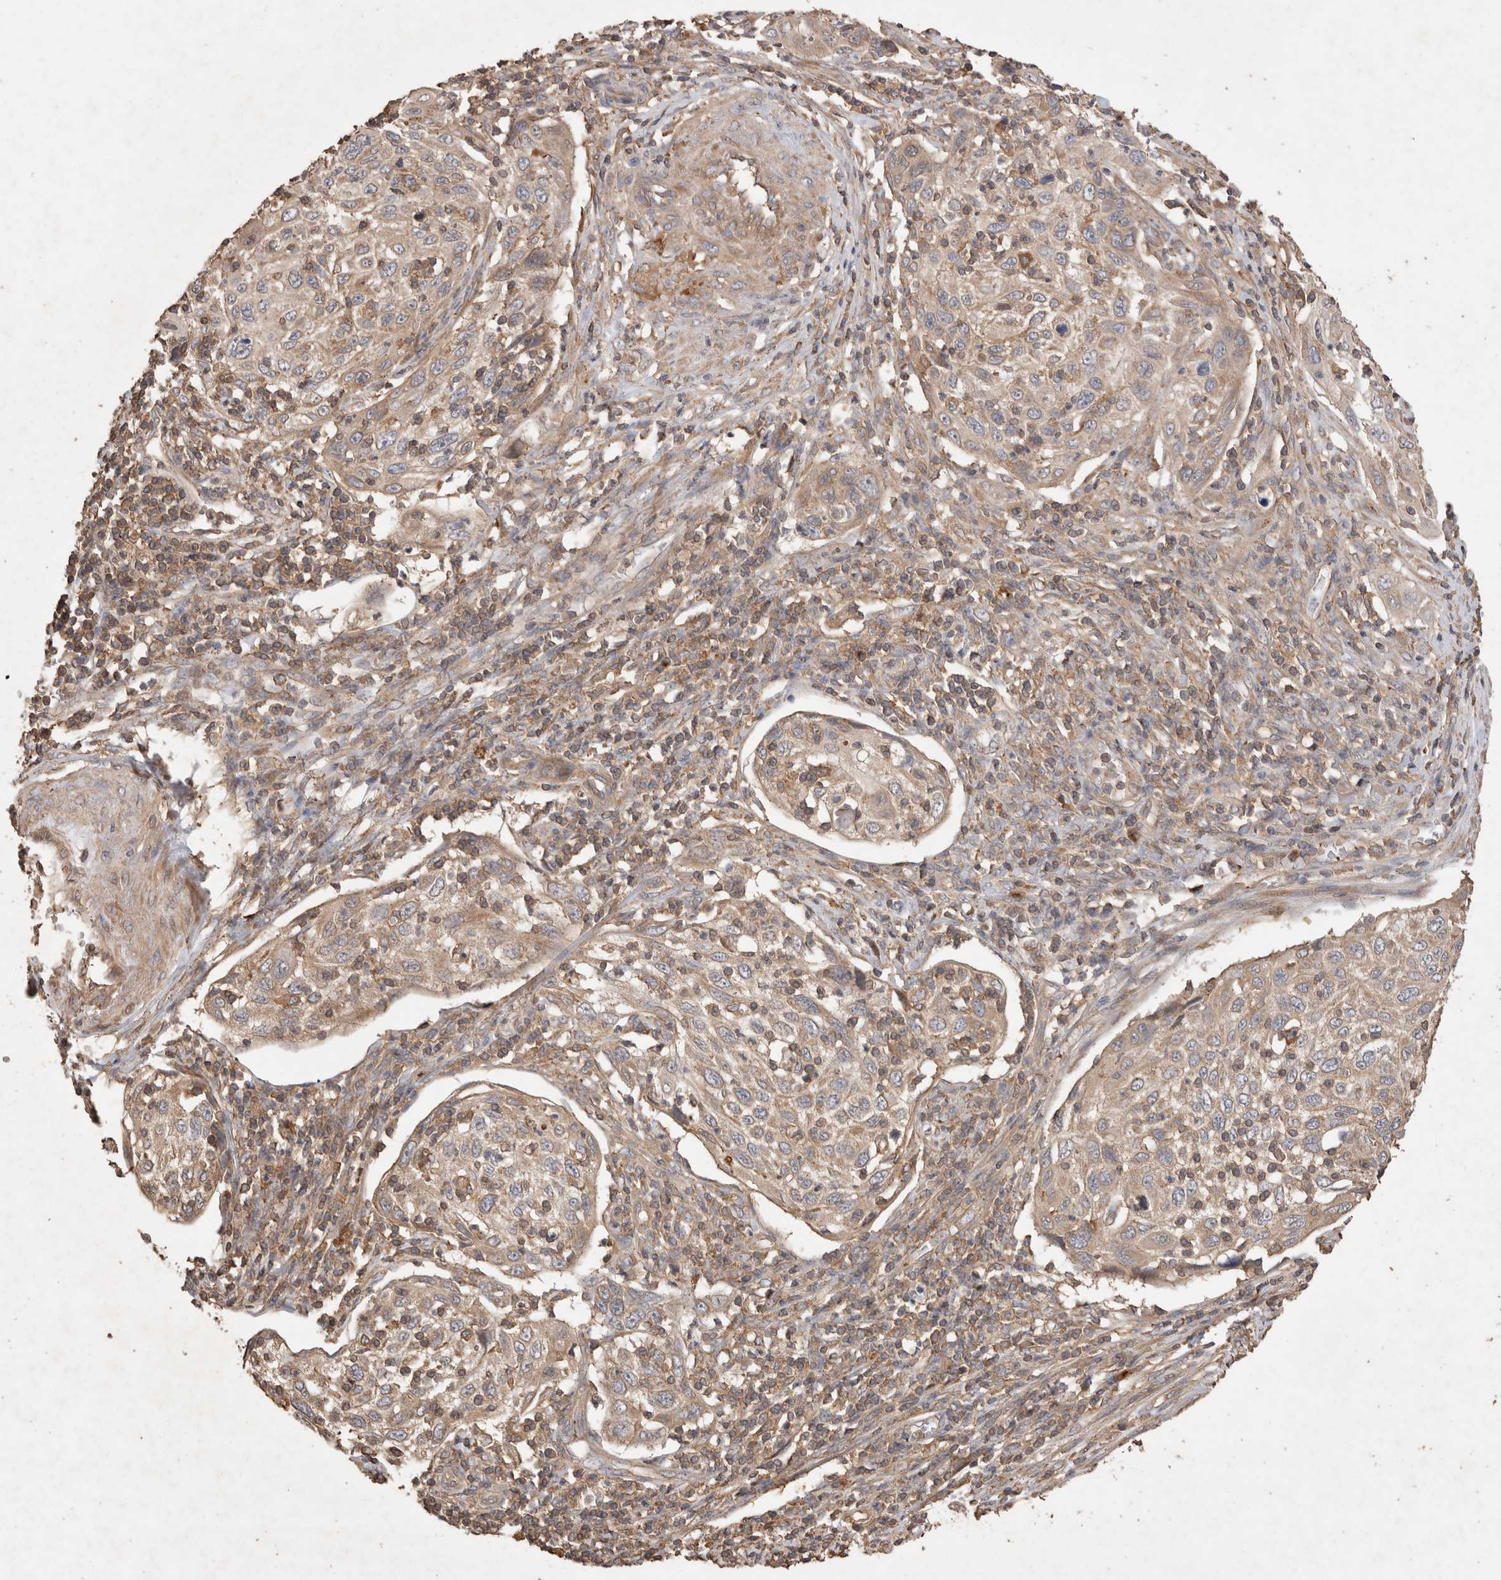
{"staining": {"intensity": "weak", "quantity": ">75%", "location": "cytoplasmic/membranous"}, "tissue": "cervical cancer", "cell_type": "Tumor cells", "image_type": "cancer", "snomed": [{"axis": "morphology", "description": "Squamous cell carcinoma, NOS"}, {"axis": "topography", "description": "Cervix"}], "caption": "Weak cytoplasmic/membranous staining is present in about >75% of tumor cells in cervical squamous cell carcinoma.", "gene": "SNX31", "patient": {"sex": "female", "age": 70}}